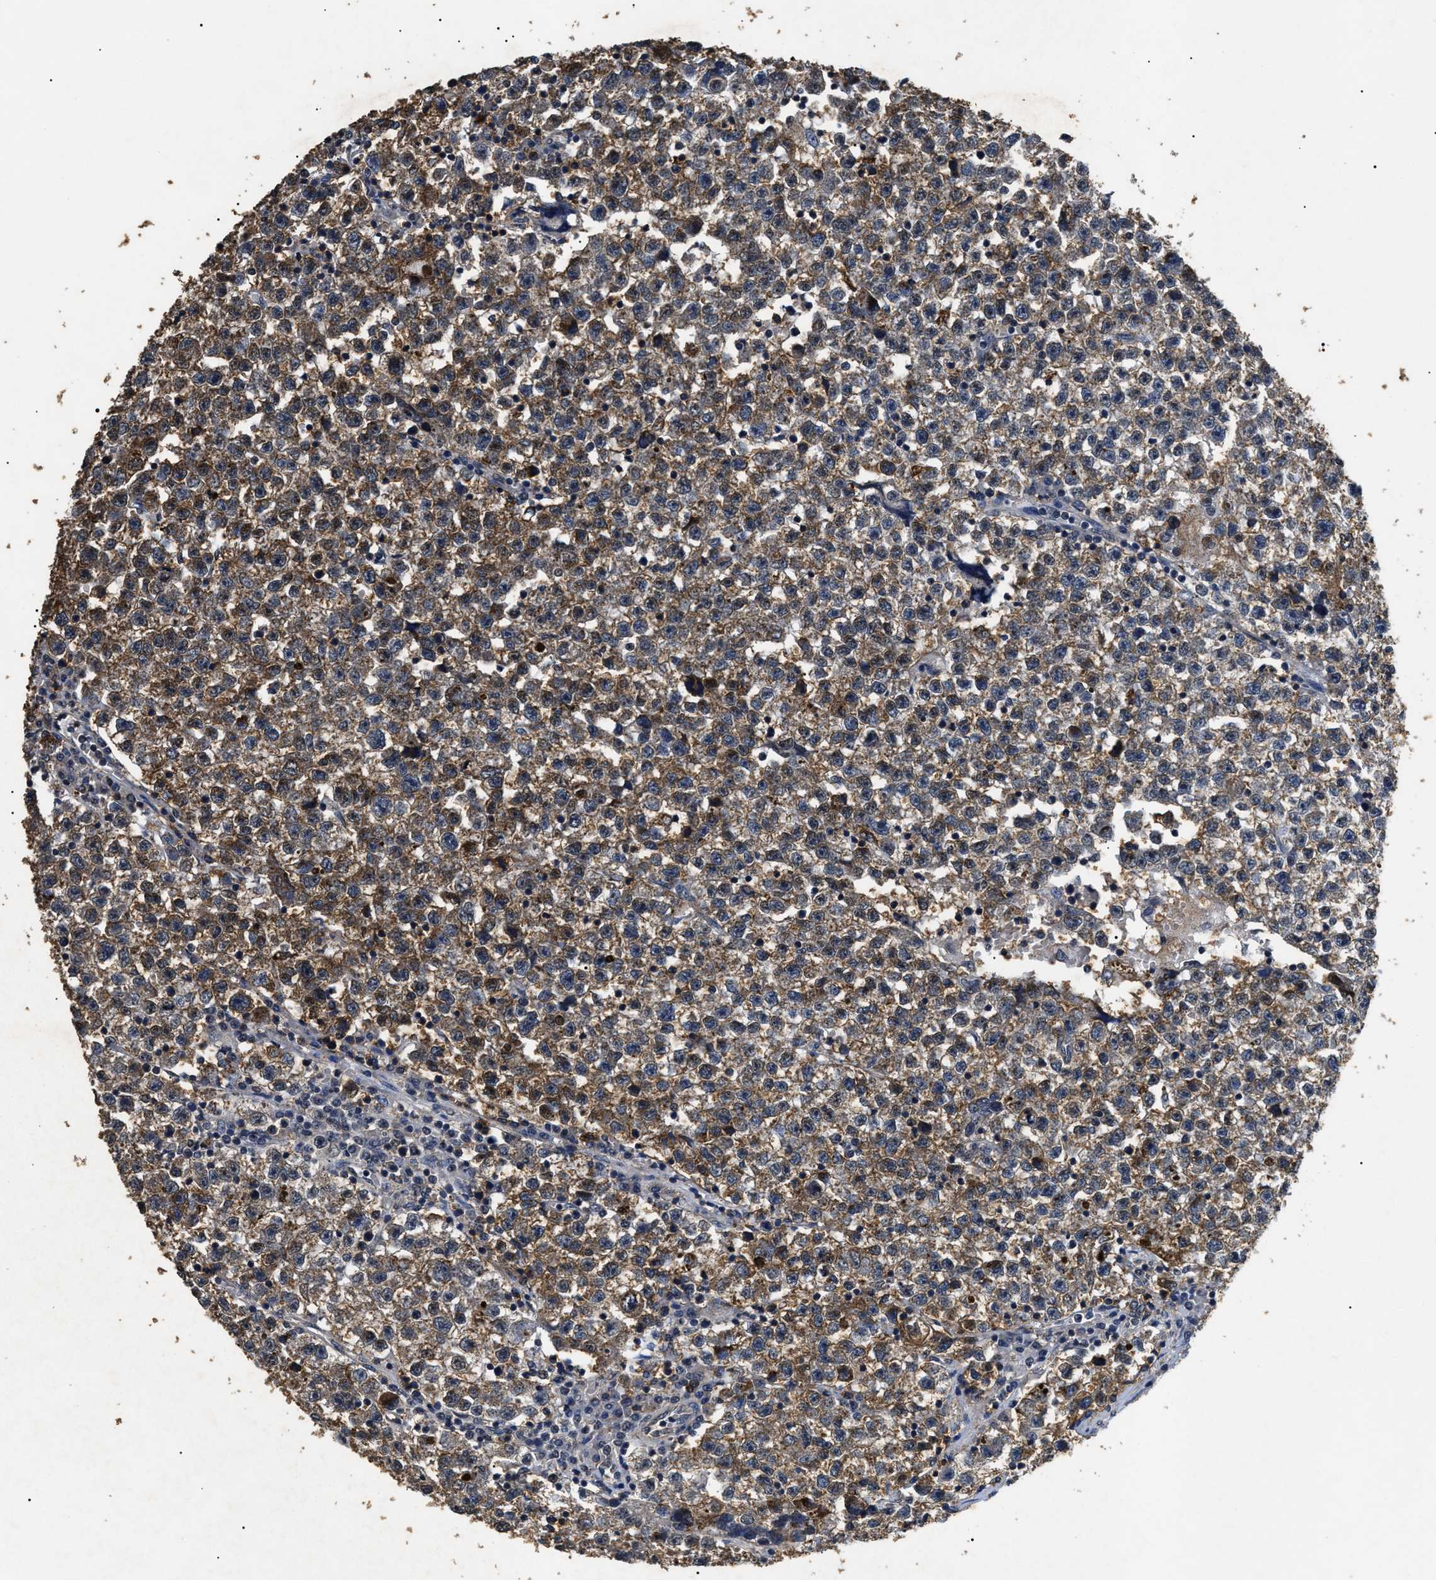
{"staining": {"intensity": "moderate", "quantity": ">75%", "location": "cytoplasmic/membranous"}, "tissue": "testis cancer", "cell_type": "Tumor cells", "image_type": "cancer", "snomed": [{"axis": "morphology", "description": "Seminoma, NOS"}, {"axis": "topography", "description": "Testis"}], "caption": "Testis cancer stained with DAB immunohistochemistry (IHC) displays medium levels of moderate cytoplasmic/membranous positivity in approximately >75% of tumor cells. (DAB = brown stain, brightfield microscopy at high magnification).", "gene": "ANP32E", "patient": {"sex": "male", "age": 22}}